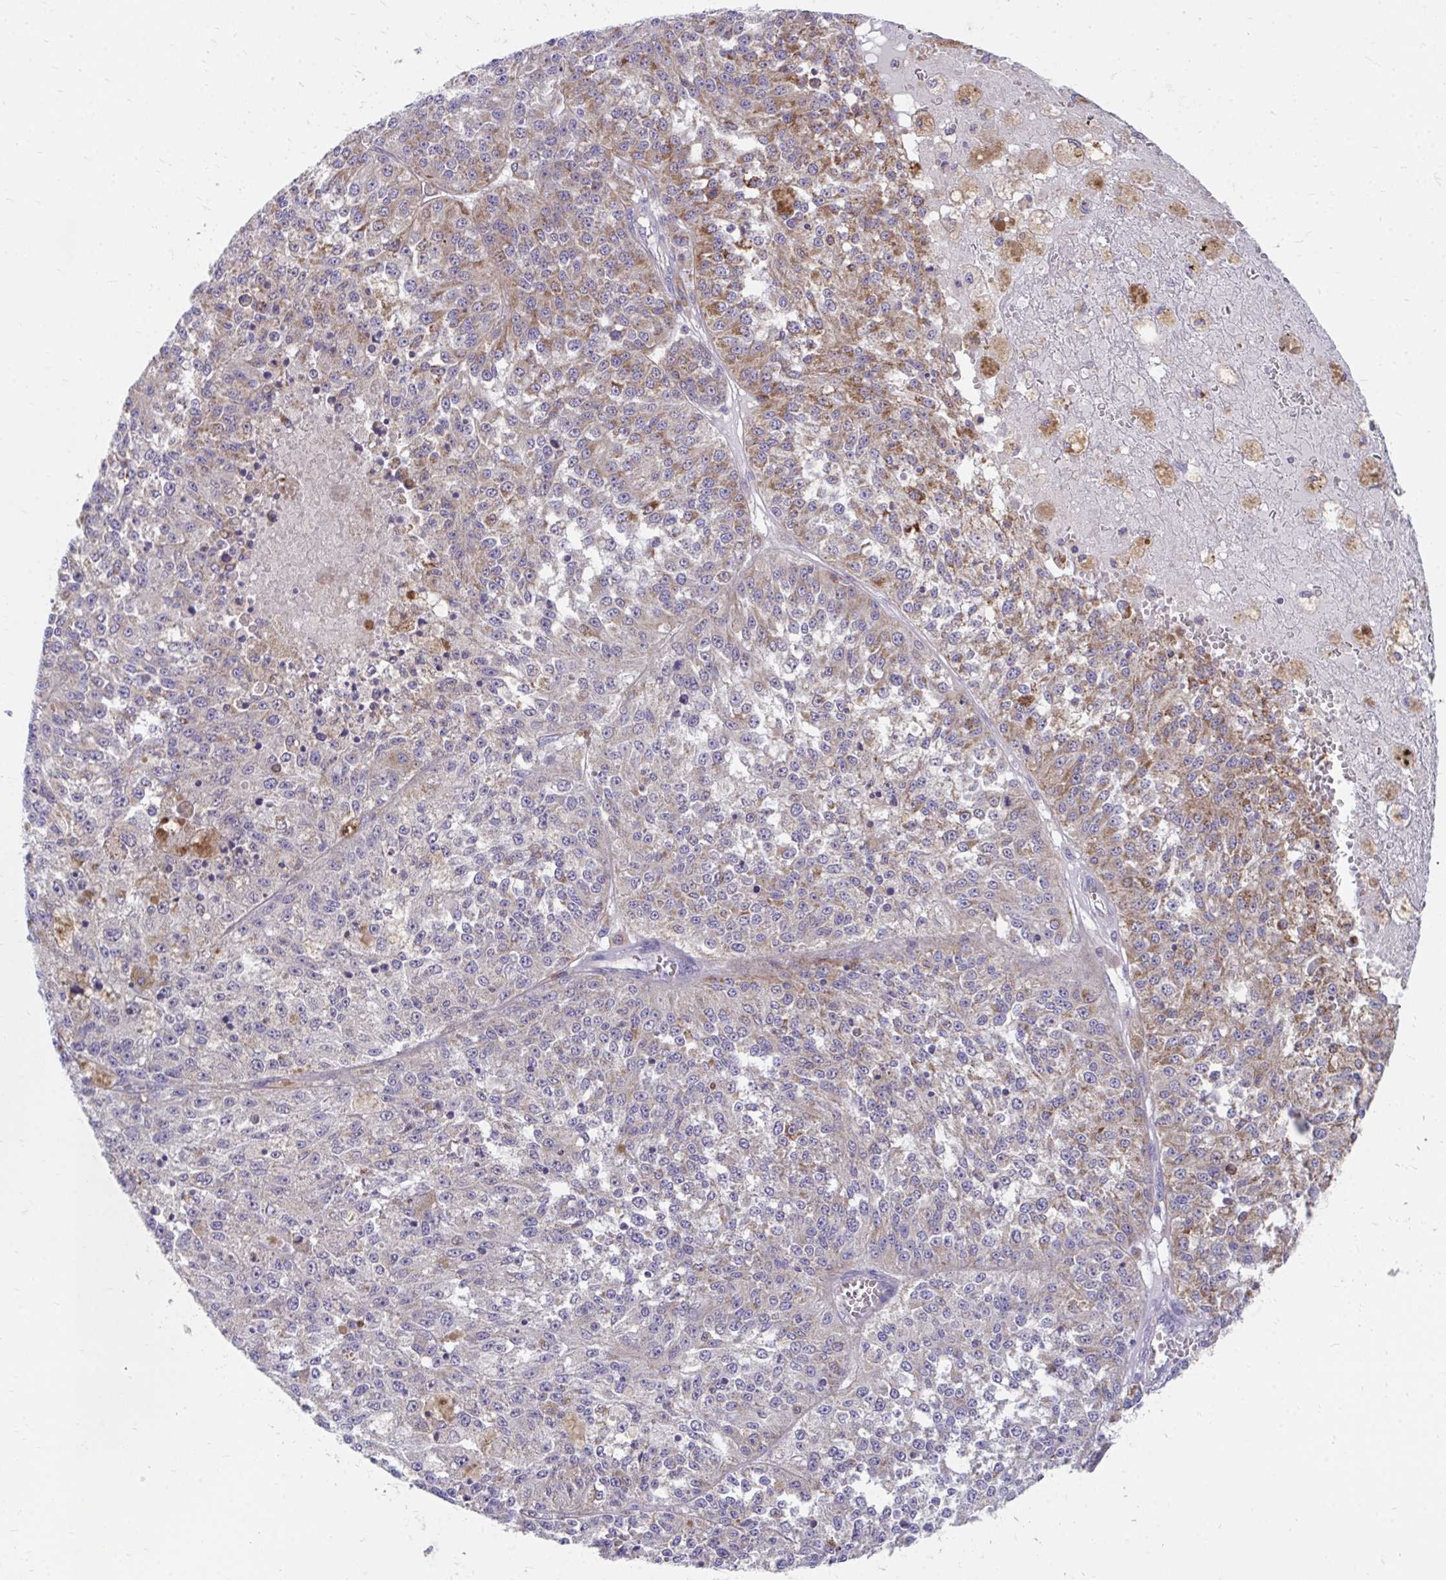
{"staining": {"intensity": "moderate", "quantity": "25%-75%", "location": "cytoplasmic/membranous"}, "tissue": "melanoma", "cell_type": "Tumor cells", "image_type": "cancer", "snomed": [{"axis": "morphology", "description": "Malignant melanoma, Metastatic site"}, {"axis": "topography", "description": "Lymph node"}], "caption": "Melanoma stained with a brown dye demonstrates moderate cytoplasmic/membranous positive positivity in approximately 25%-75% of tumor cells.", "gene": "FHIP1B", "patient": {"sex": "female", "age": 64}}